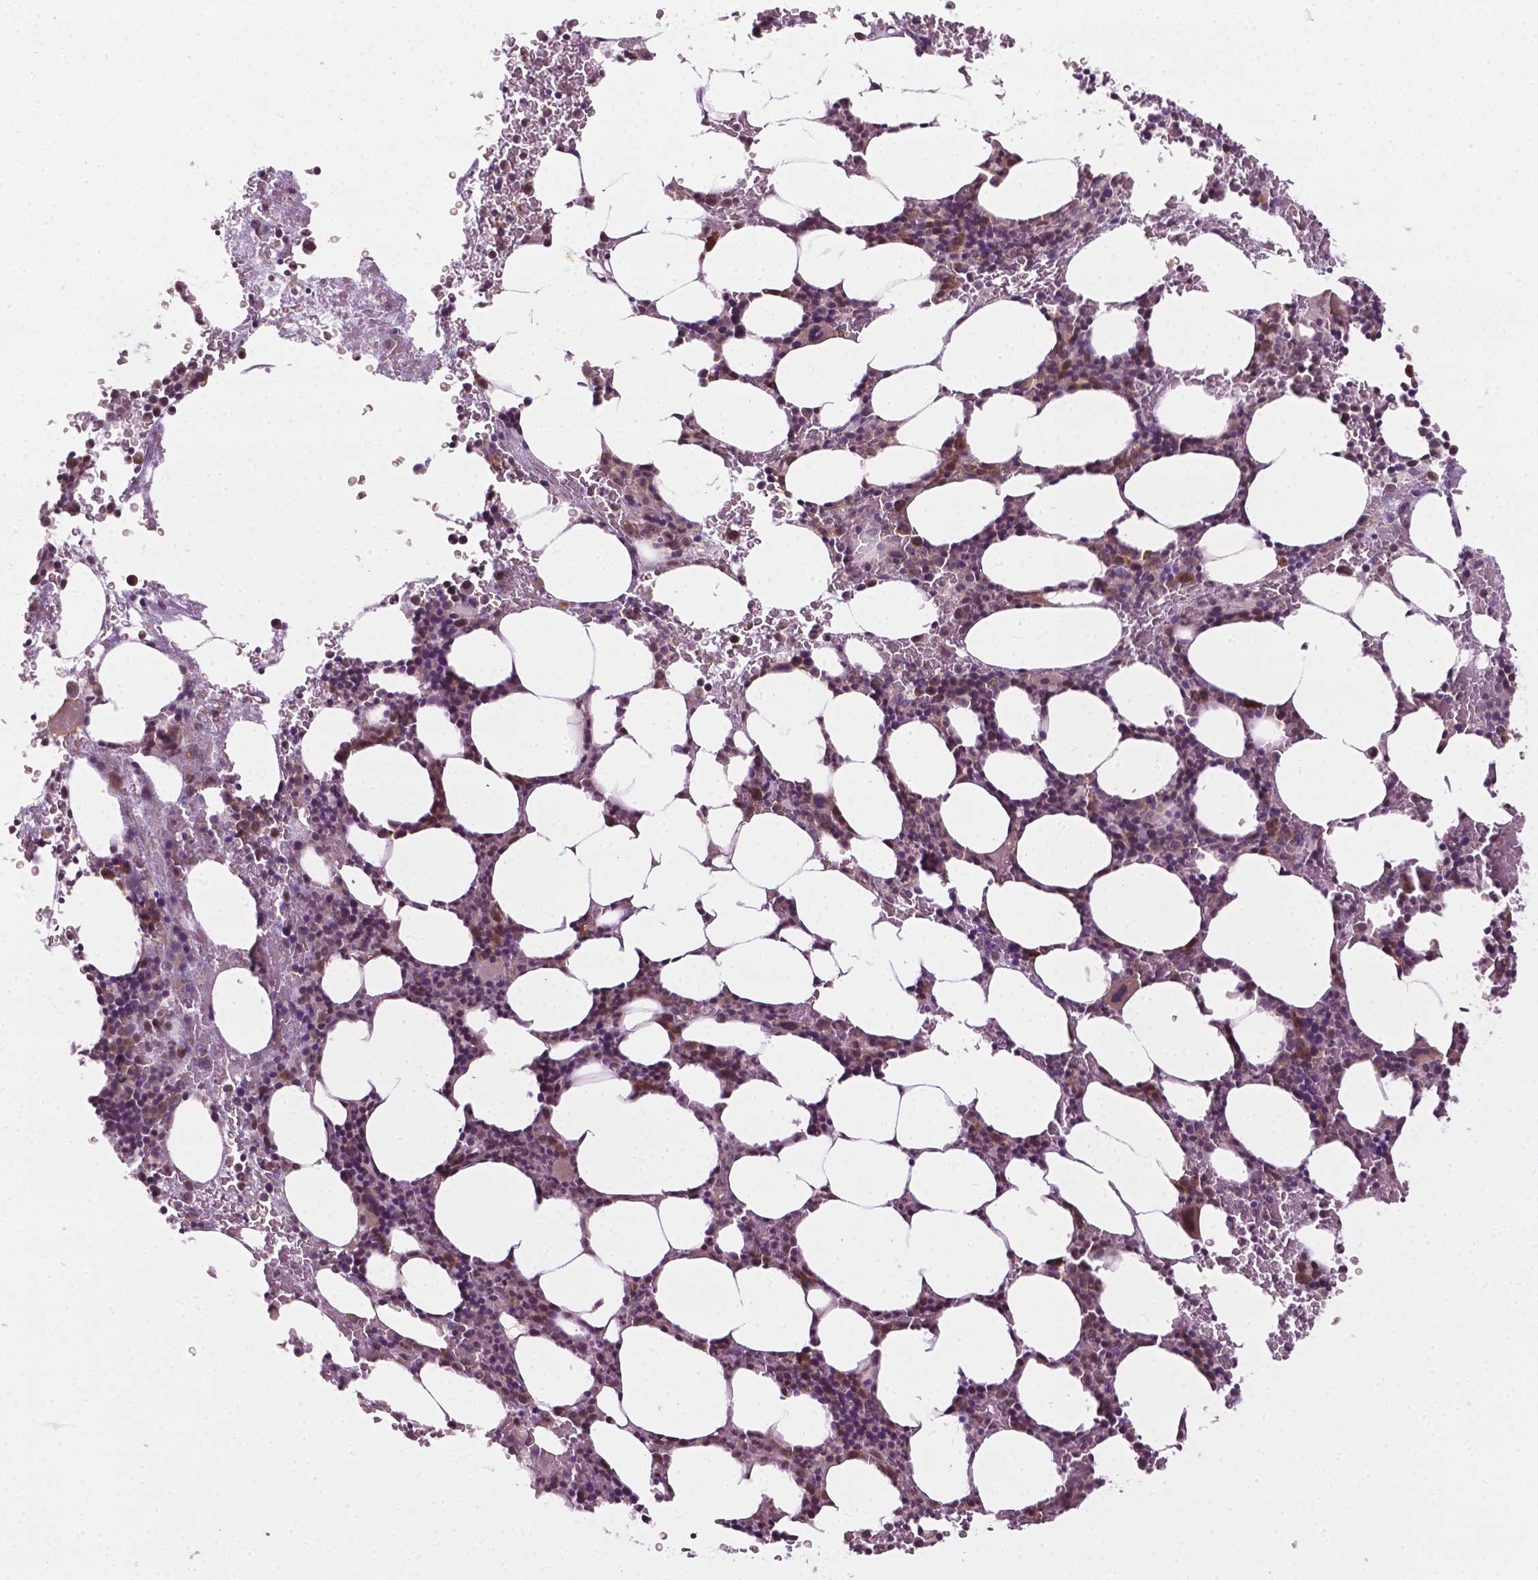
{"staining": {"intensity": "moderate", "quantity": "<25%", "location": "nuclear"}, "tissue": "bone marrow", "cell_type": "Hematopoietic cells", "image_type": "normal", "snomed": [{"axis": "morphology", "description": "Normal tissue, NOS"}, {"axis": "topography", "description": "Bone marrow"}], "caption": "A low amount of moderate nuclear staining is present in about <25% of hematopoietic cells in unremarkable bone marrow. (DAB (3,3'-diaminobenzidine) IHC with brightfield microscopy, high magnification).", "gene": "DENND4A", "patient": {"sex": "male", "age": 77}}